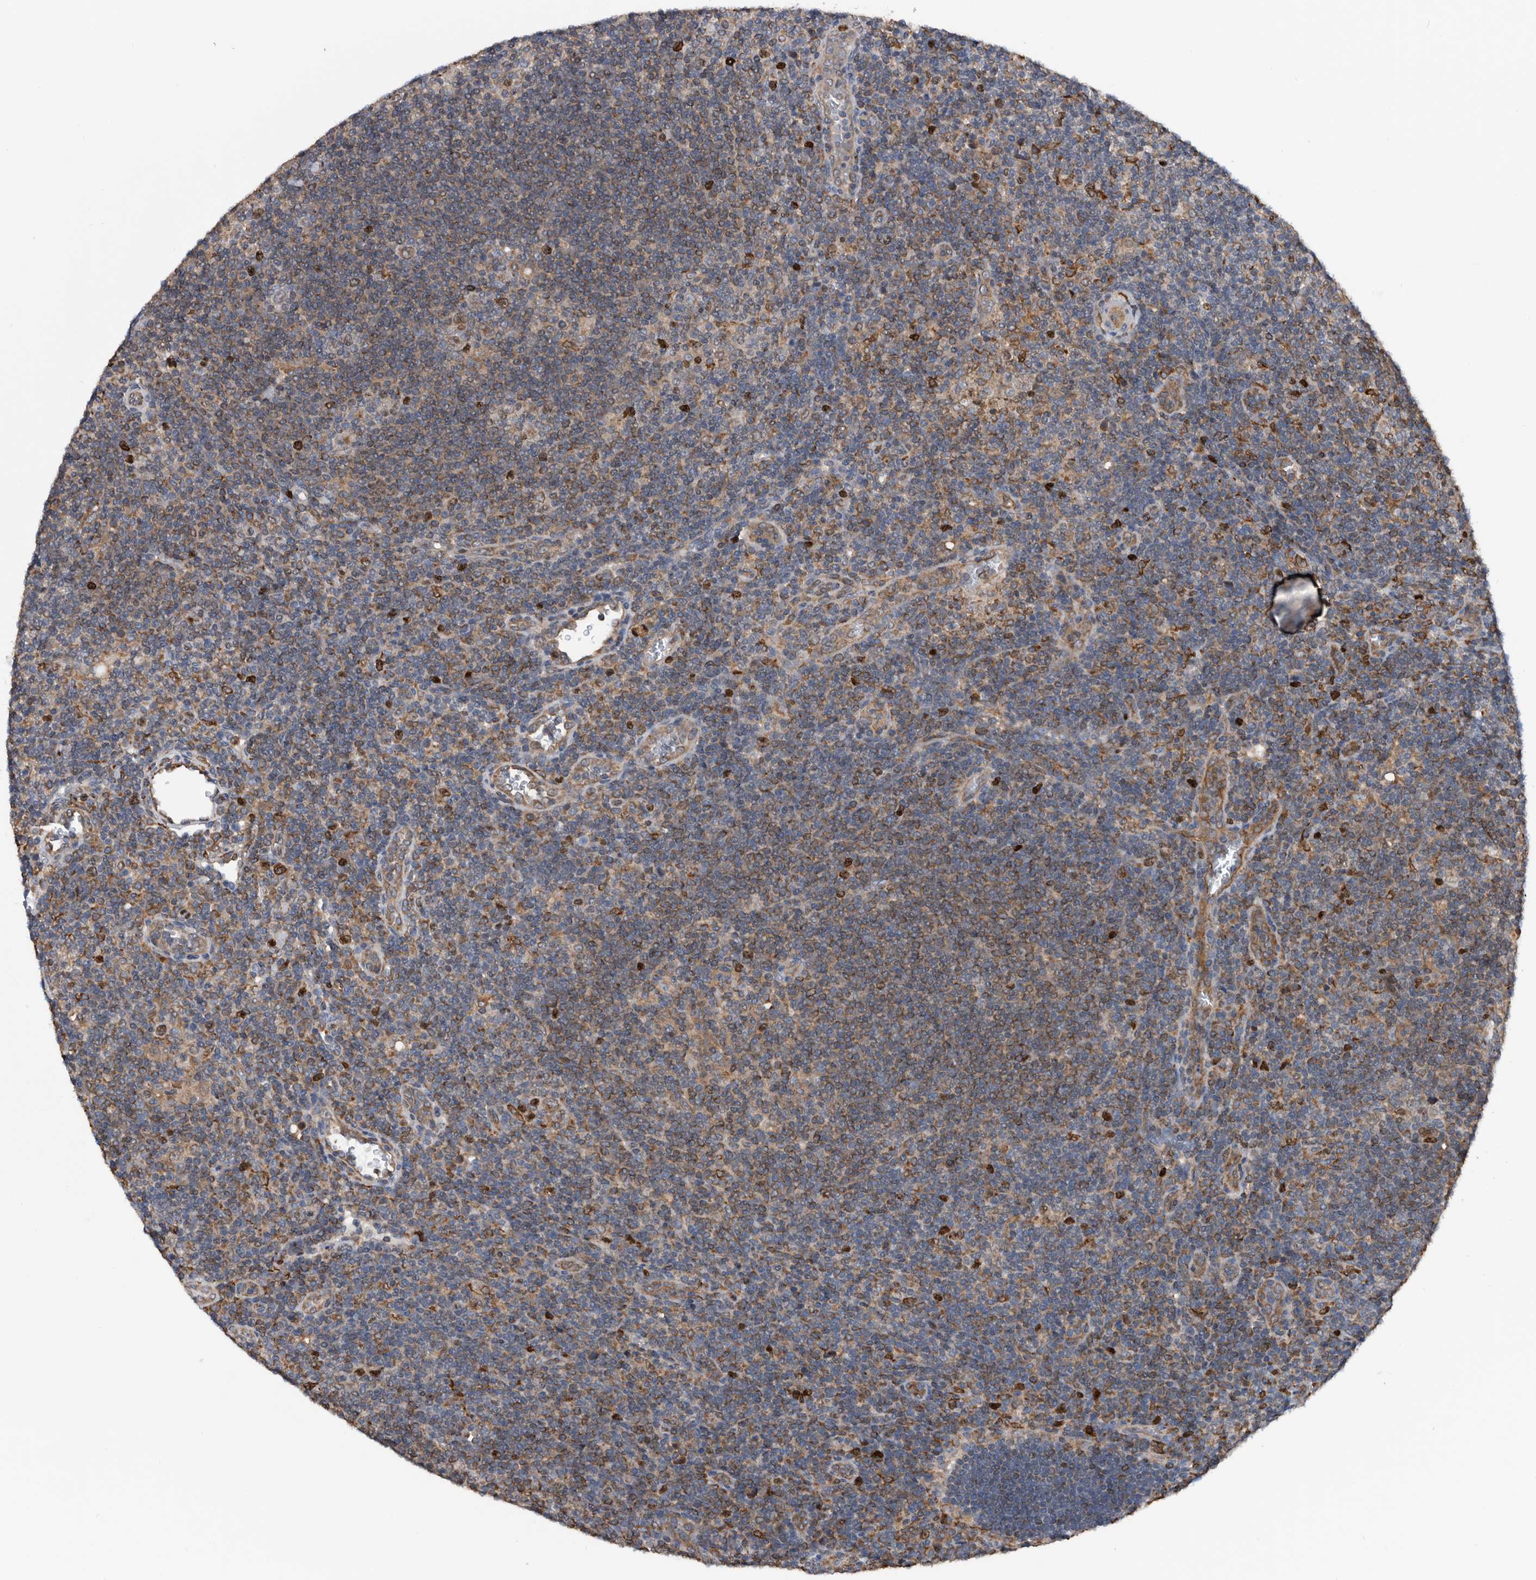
{"staining": {"intensity": "weak", "quantity": ">75%", "location": "cytoplasmic/membranous"}, "tissue": "lymphoma", "cell_type": "Tumor cells", "image_type": "cancer", "snomed": [{"axis": "morphology", "description": "Hodgkin's disease, NOS"}, {"axis": "topography", "description": "Lymph node"}], "caption": "Weak cytoplasmic/membranous expression for a protein is seen in about >75% of tumor cells of Hodgkin's disease using immunohistochemistry (IHC).", "gene": "ATAD2", "patient": {"sex": "female", "age": 57}}